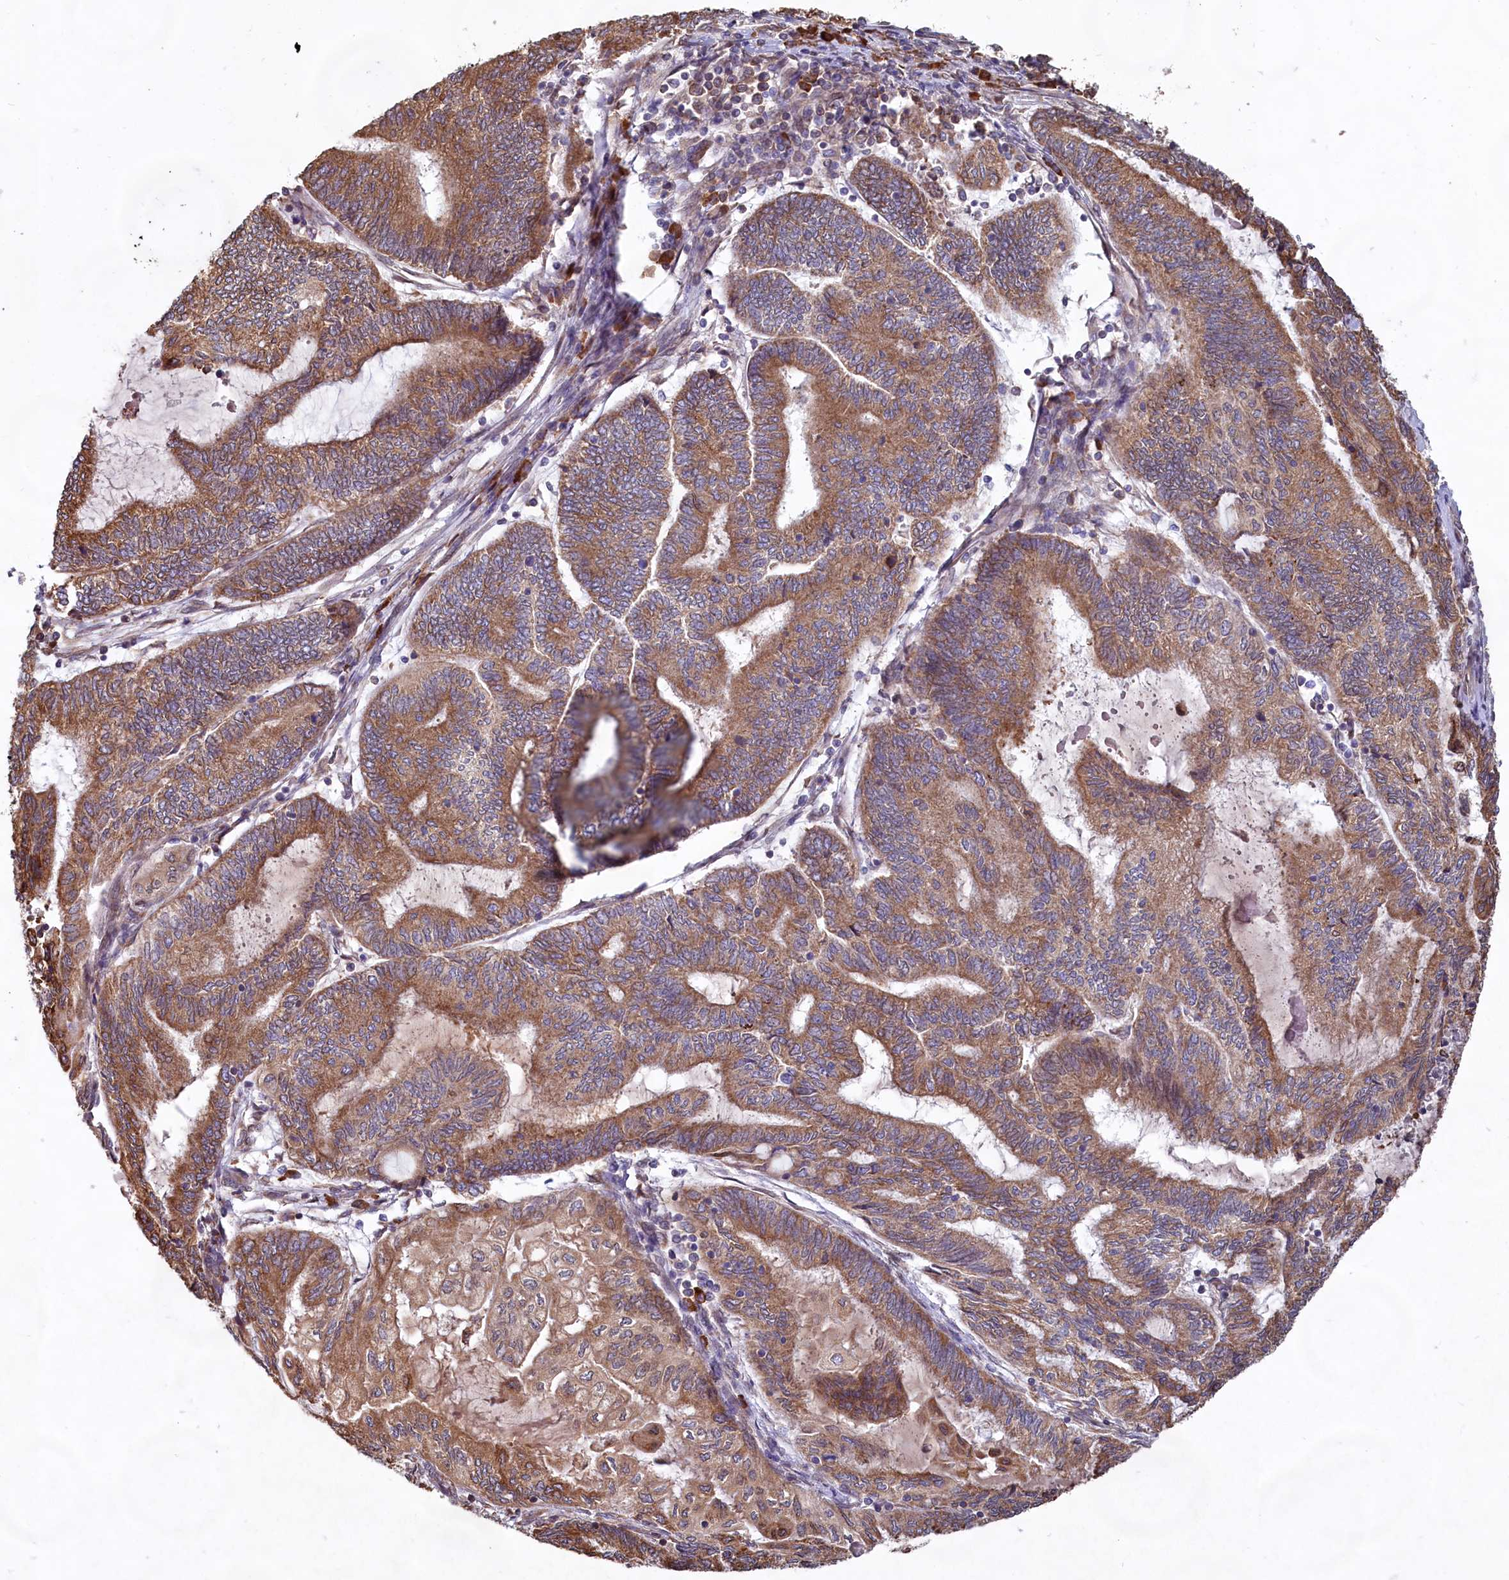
{"staining": {"intensity": "moderate", "quantity": ">75%", "location": "cytoplasmic/membranous"}, "tissue": "endometrial cancer", "cell_type": "Tumor cells", "image_type": "cancer", "snomed": [{"axis": "morphology", "description": "Adenocarcinoma, NOS"}, {"axis": "topography", "description": "Uterus"}, {"axis": "topography", "description": "Endometrium"}], "caption": "Immunohistochemical staining of adenocarcinoma (endometrial) reveals moderate cytoplasmic/membranous protein staining in approximately >75% of tumor cells. (brown staining indicates protein expression, while blue staining denotes nuclei).", "gene": "TBC1D19", "patient": {"sex": "female", "age": 70}}